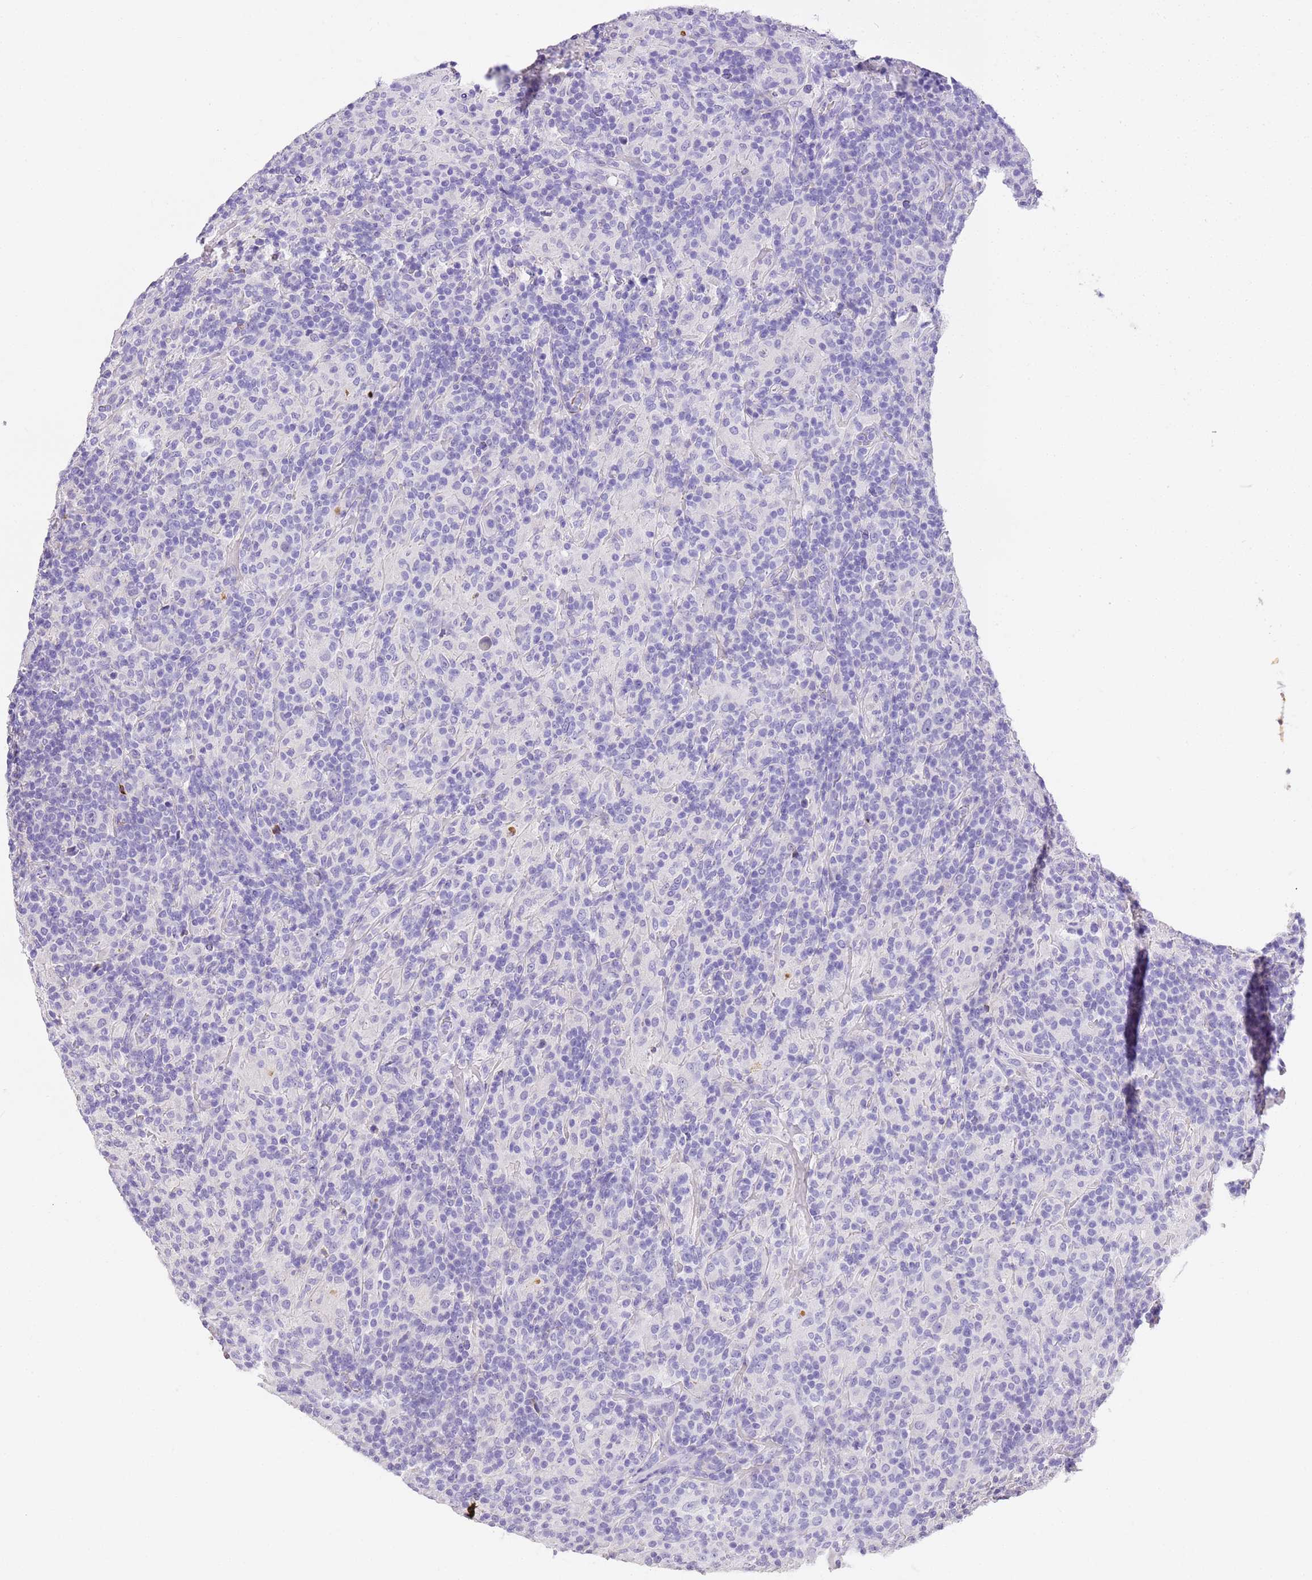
{"staining": {"intensity": "negative", "quantity": "none", "location": "none"}, "tissue": "lymphoma", "cell_type": "Tumor cells", "image_type": "cancer", "snomed": [{"axis": "morphology", "description": "Hodgkin's disease, NOS"}, {"axis": "topography", "description": "Lymph node"}], "caption": "This is an immunohistochemistry micrograph of human Hodgkin's disease. There is no positivity in tumor cells.", "gene": "CFHR2", "patient": {"sex": "male", "age": 70}}